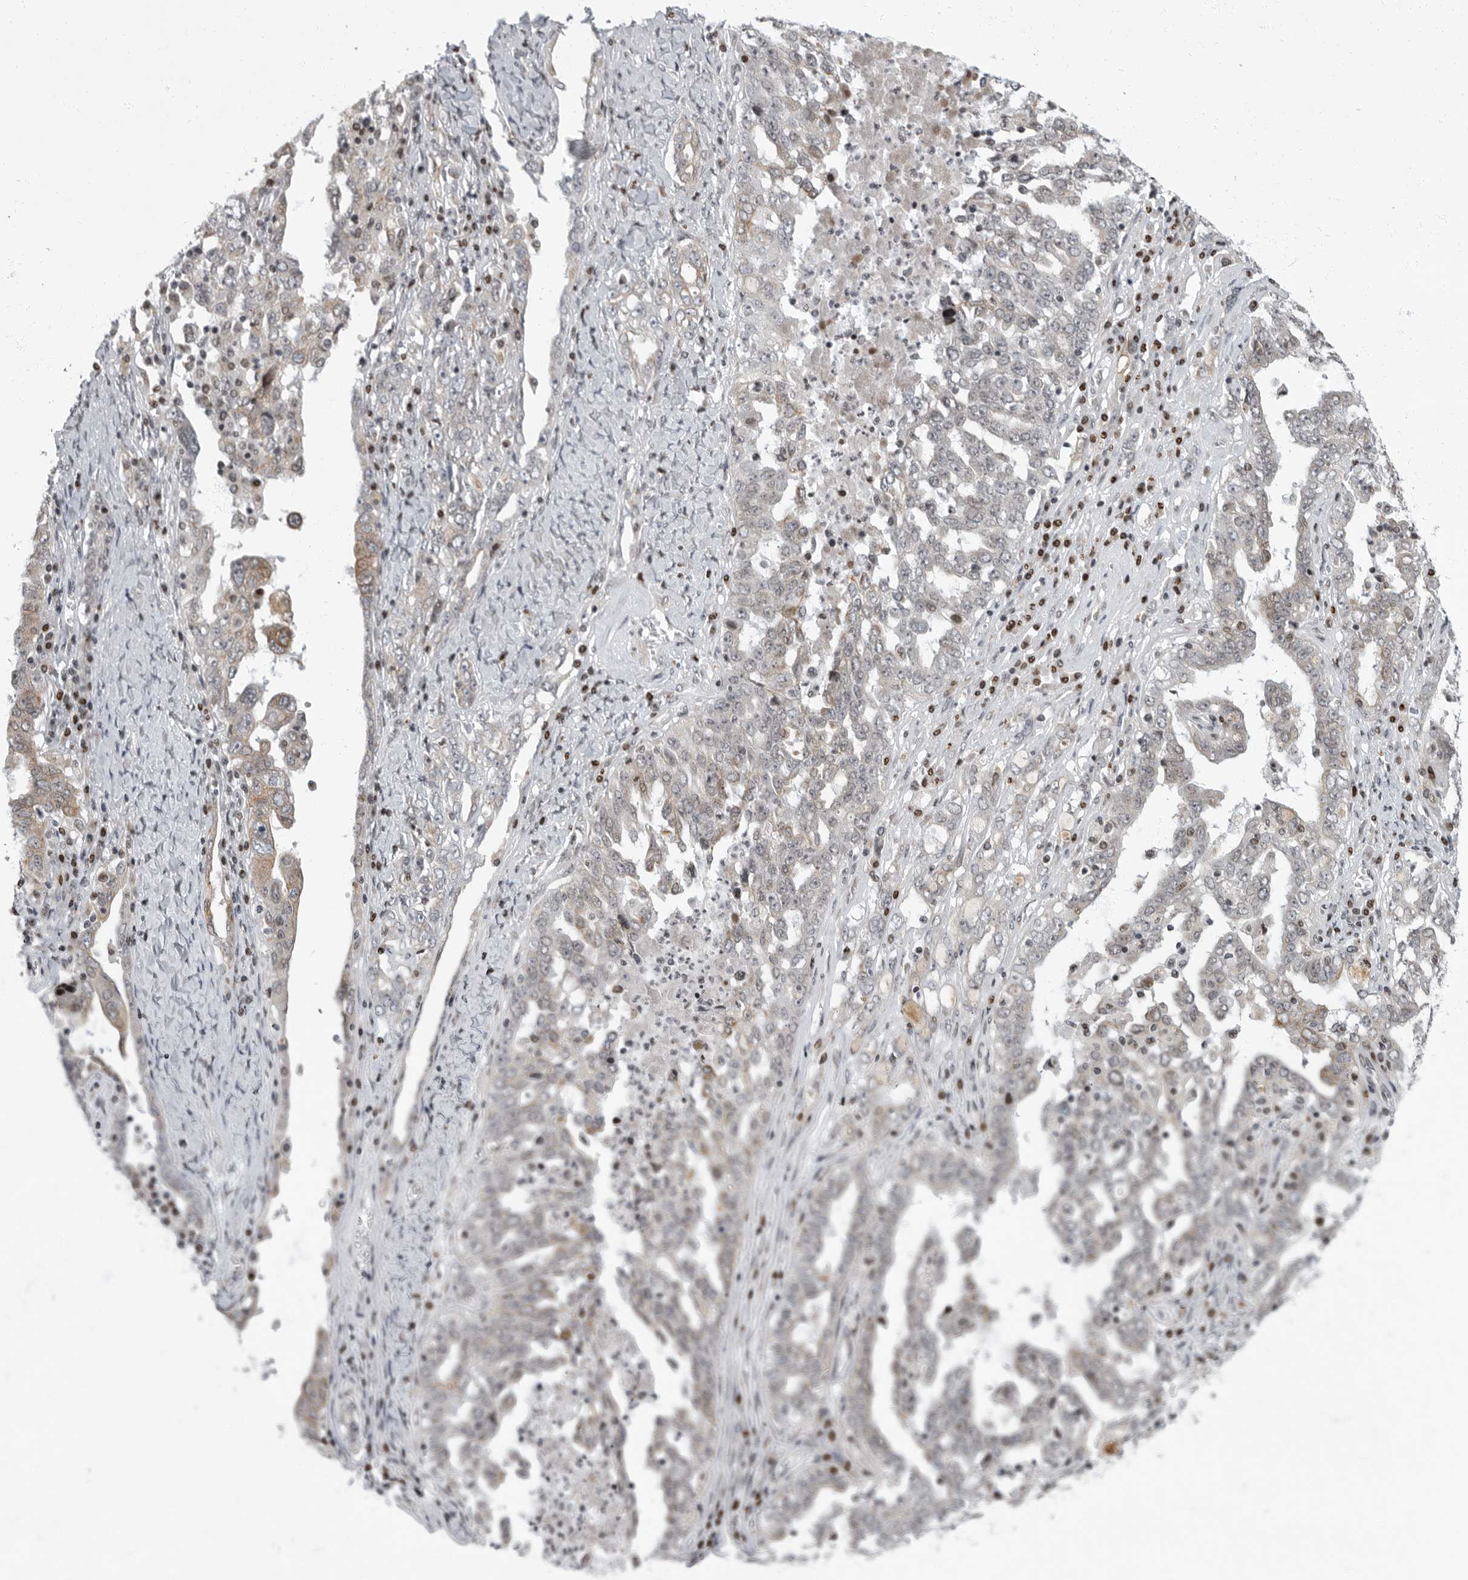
{"staining": {"intensity": "weak", "quantity": "<25%", "location": "cytoplasmic/membranous"}, "tissue": "ovarian cancer", "cell_type": "Tumor cells", "image_type": "cancer", "snomed": [{"axis": "morphology", "description": "Carcinoma, endometroid"}, {"axis": "topography", "description": "Ovary"}], "caption": "DAB (3,3'-diaminobenzidine) immunohistochemical staining of endometroid carcinoma (ovarian) shows no significant positivity in tumor cells.", "gene": "EVI5", "patient": {"sex": "female", "age": 62}}